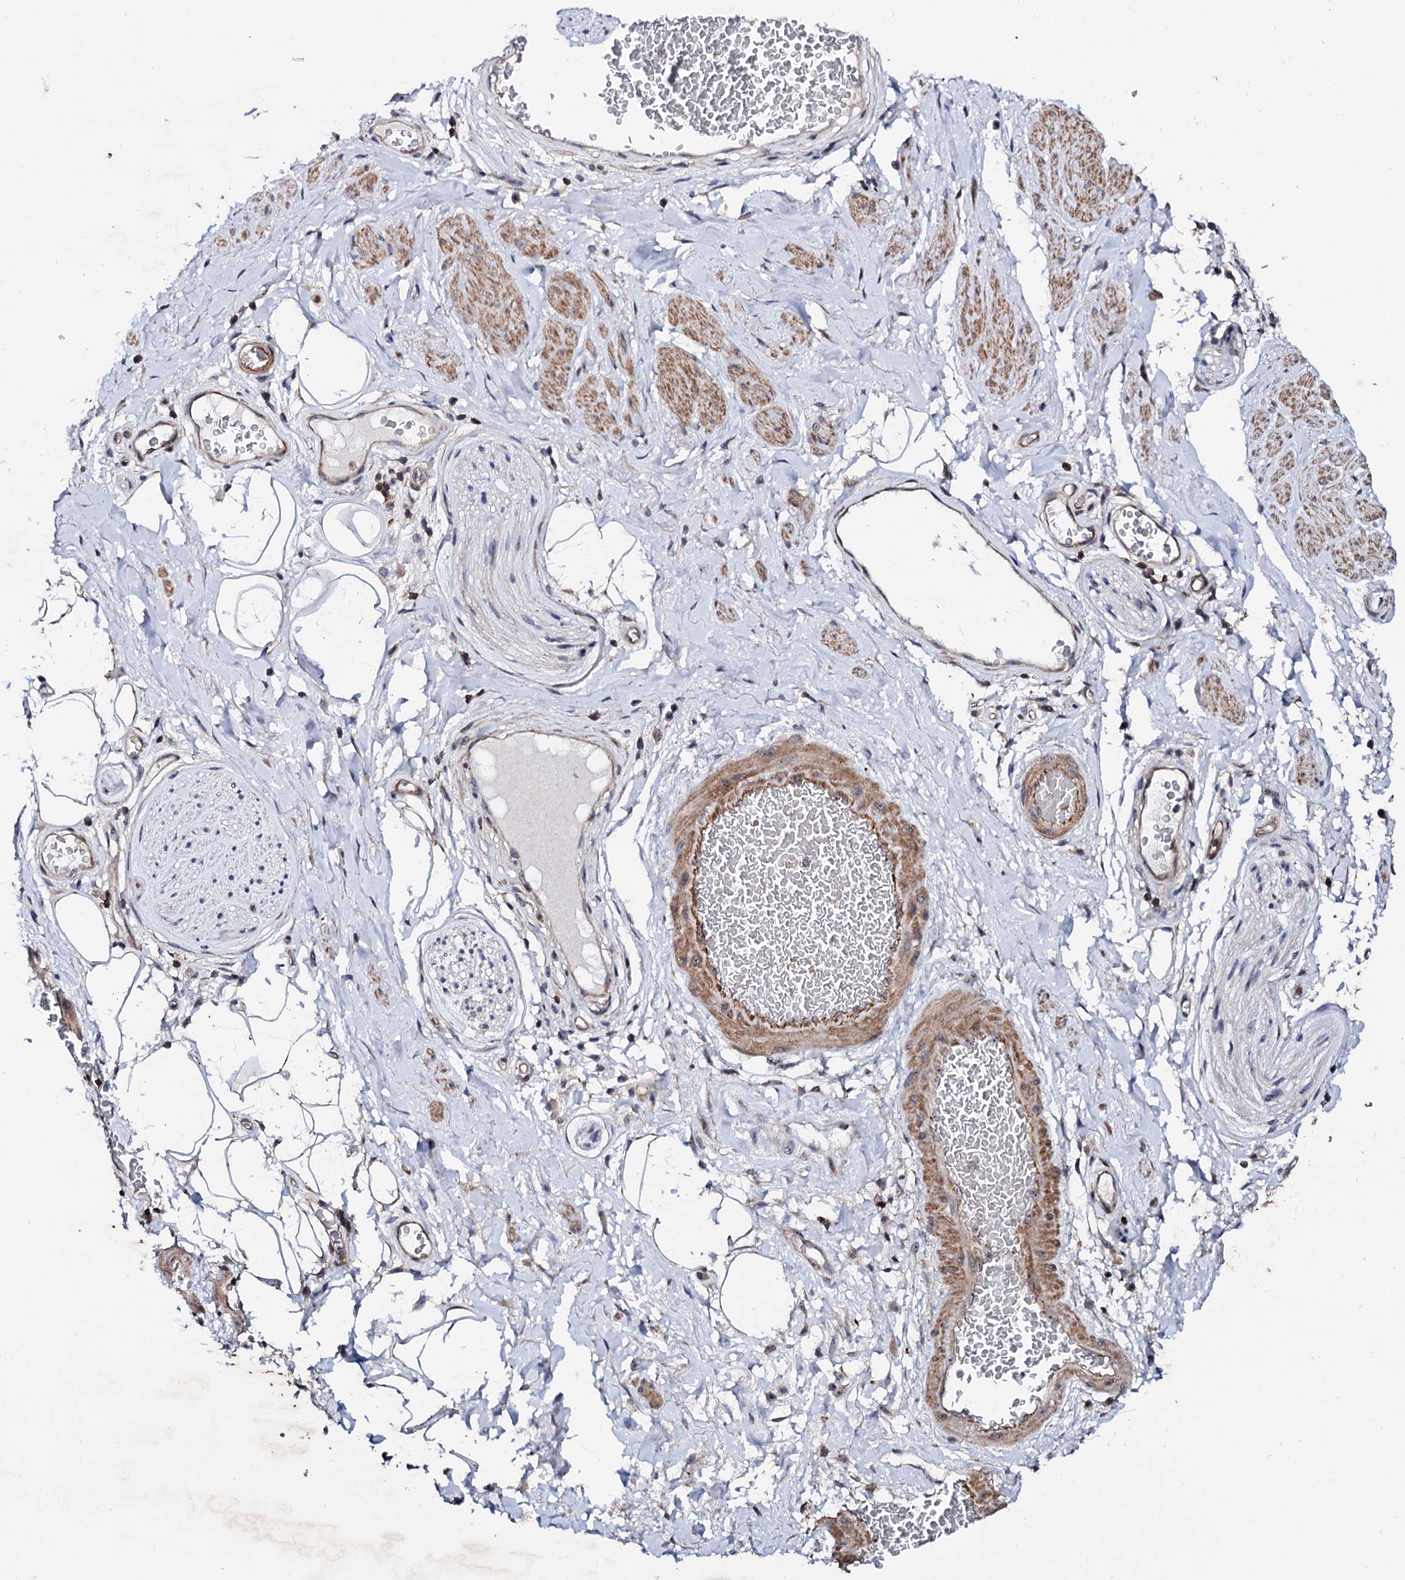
{"staining": {"intensity": "moderate", "quantity": ">75%", "location": "cytoplasmic/membranous"}, "tissue": "adipose tissue", "cell_type": "Adipocytes", "image_type": "normal", "snomed": [{"axis": "morphology", "description": "Normal tissue, NOS"}, {"axis": "morphology", "description": "Adenocarcinoma, NOS"}, {"axis": "topography", "description": "Rectum"}, {"axis": "topography", "description": "Vagina"}, {"axis": "topography", "description": "Peripheral nerve tissue"}], "caption": "Immunohistochemistry (IHC) of unremarkable human adipose tissue shows medium levels of moderate cytoplasmic/membranous positivity in about >75% of adipocytes.", "gene": "GTPBP4", "patient": {"sex": "female", "age": 71}}